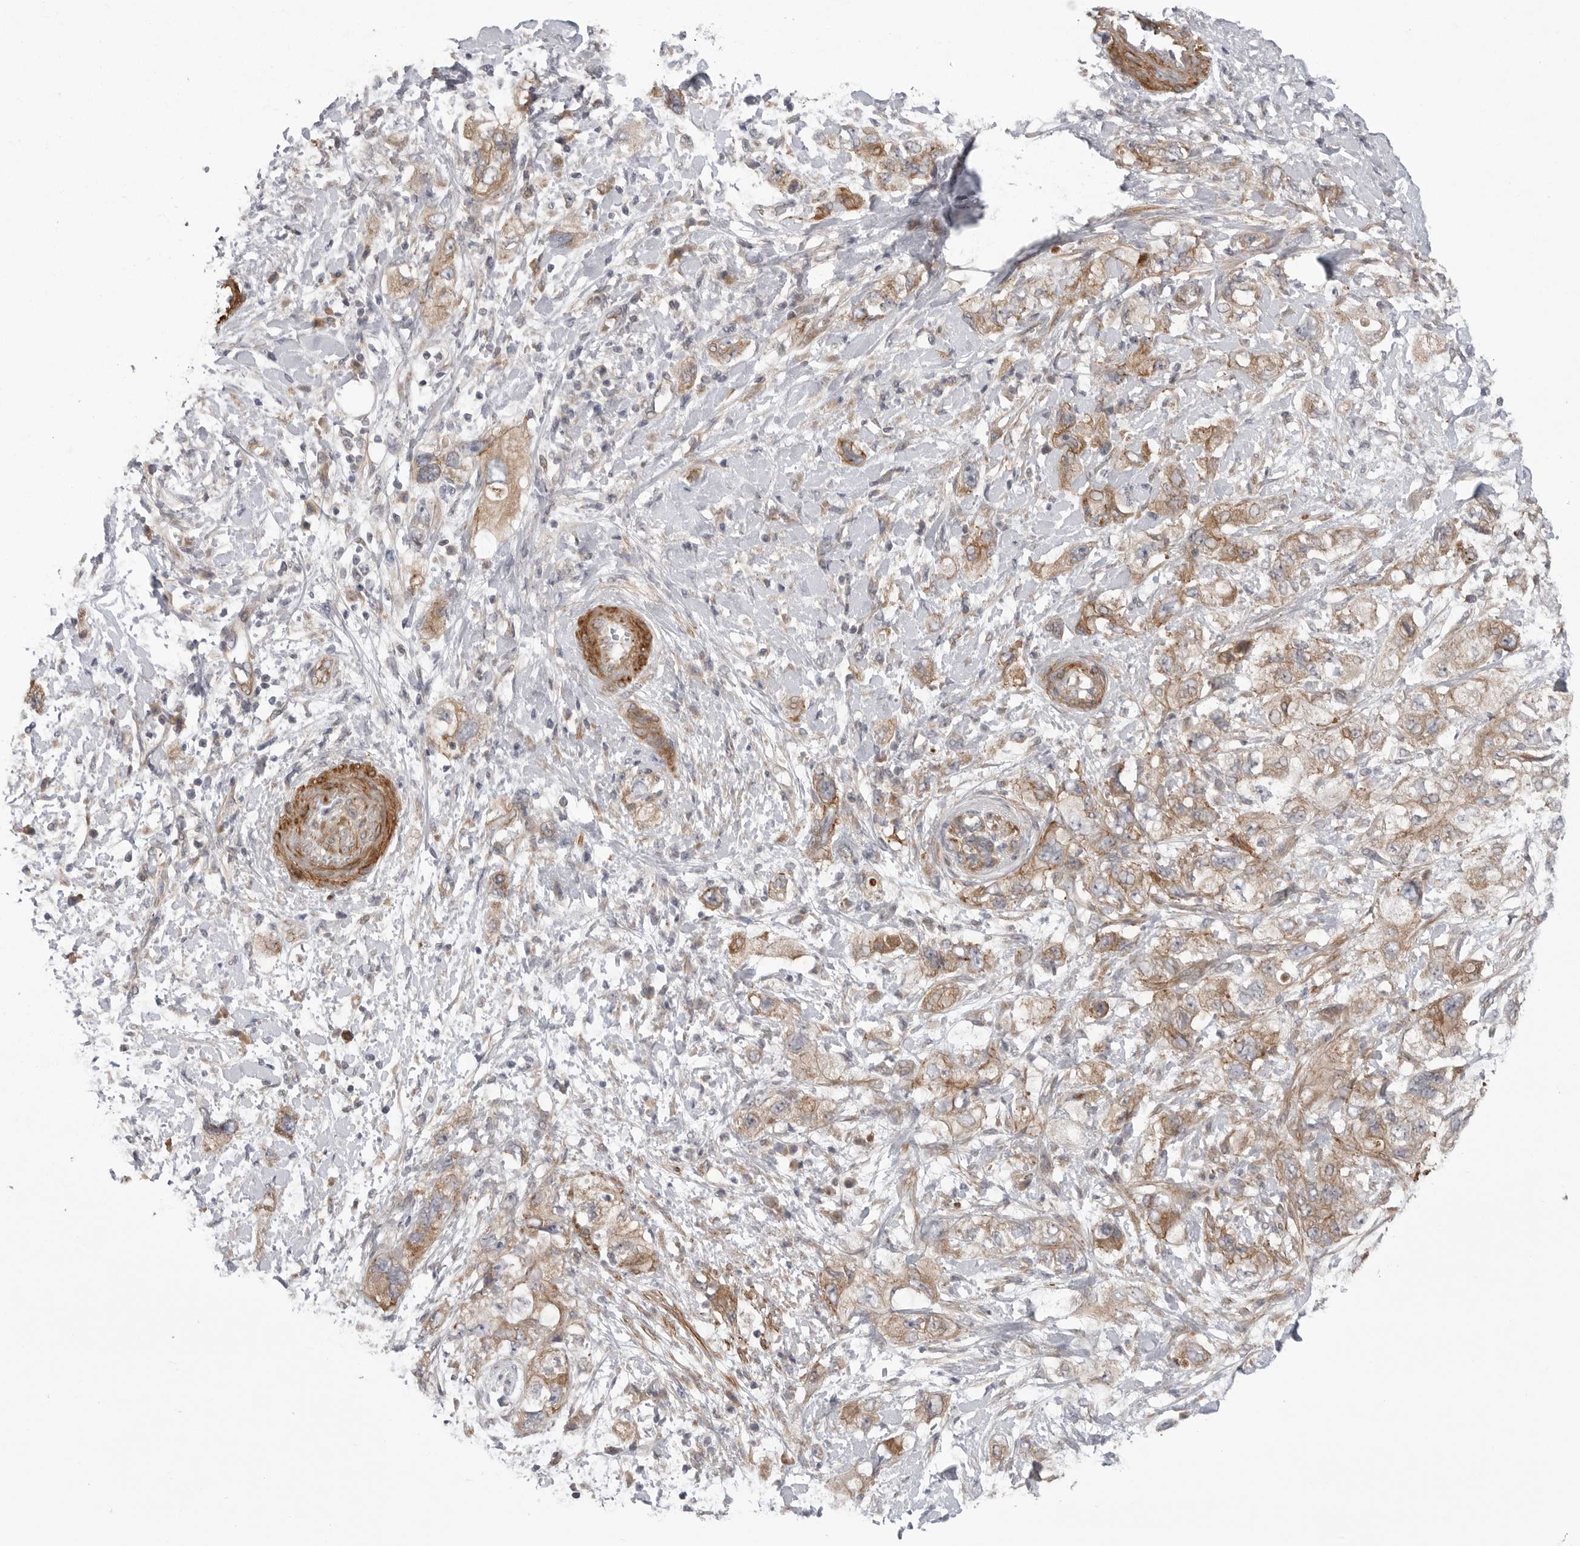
{"staining": {"intensity": "moderate", "quantity": ">75%", "location": "cytoplasmic/membranous"}, "tissue": "pancreatic cancer", "cell_type": "Tumor cells", "image_type": "cancer", "snomed": [{"axis": "morphology", "description": "Adenocarcinoma, NOS"}, {"axis": "topography", "description": "Pancreas"}], "caption": "Protein expression analysis of pancreatic adenocarcinoma exhibits moderate cytoplasmic/membranous positivity in approximately >75% of tumor cells.", "gene": "SCP2", "patient": {"sex": "female", "age": 73}}